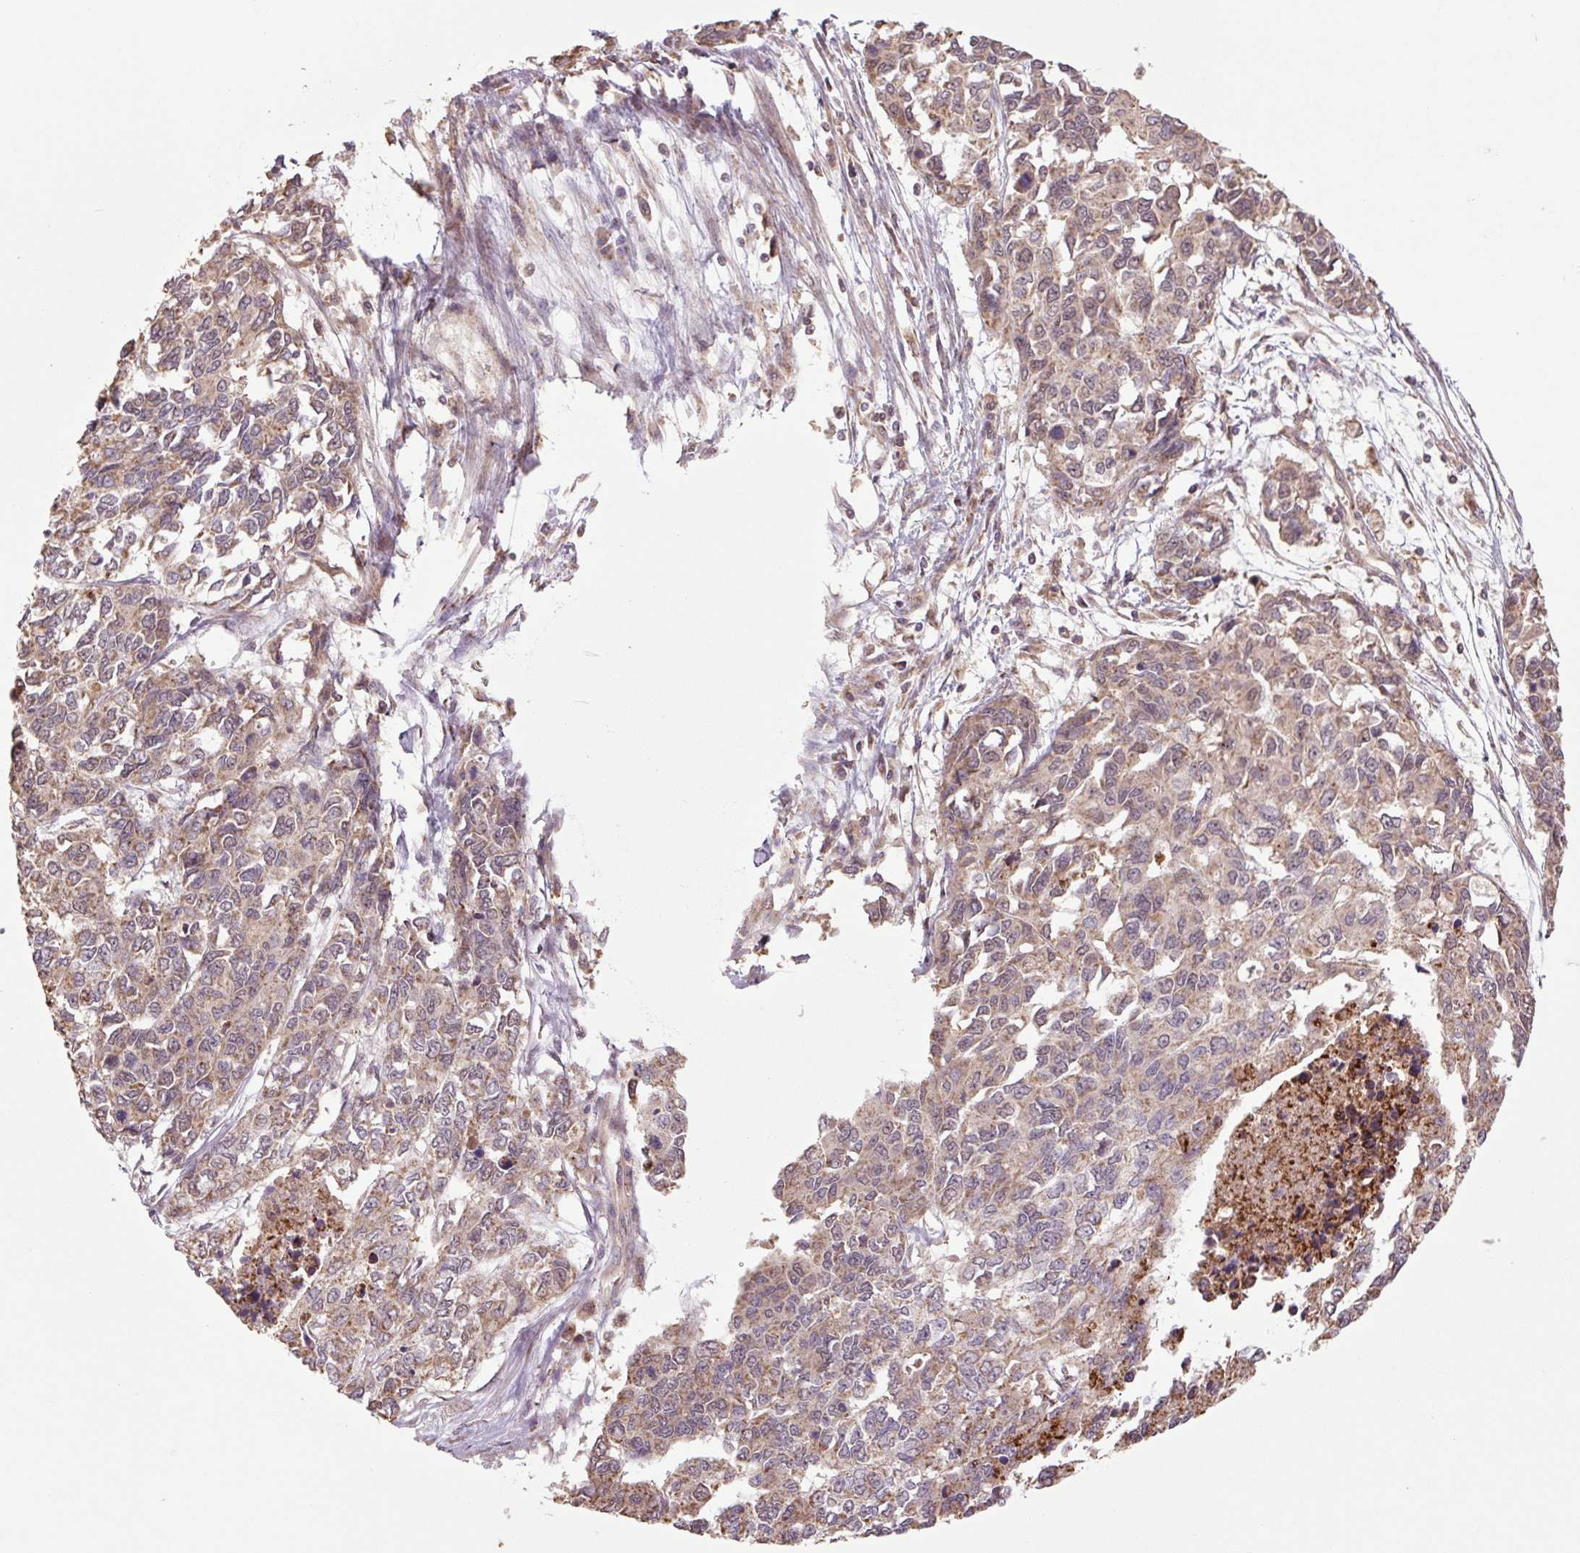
{"staining": {"intensity": "weak", "quantity": "25%-75%", "location": "cytoplasmic/membranous"}, "tissue": "endometrial cancer", "cell_type": "Tumor cells", "image_type": "cancer", "snomed": [{"axis": "morphology", "description": "Adenocarcinoma, NOS"}, {"axis": "topography", "description": "Uterus"}], "caption": "Endometrial cancer was stained to show a protein in brown. There is low levels of weak cytoplasmic/membranous expression in approximately 25%-75% of tumor cells. (Stains: DAB (3,3'-diaminobenzidine) in brown, nuclei in blue, Microscopy: brightfield microscopy at high magnification).", "gene": "TMEM160", "patient": {"sex": "female", "age": 79}}